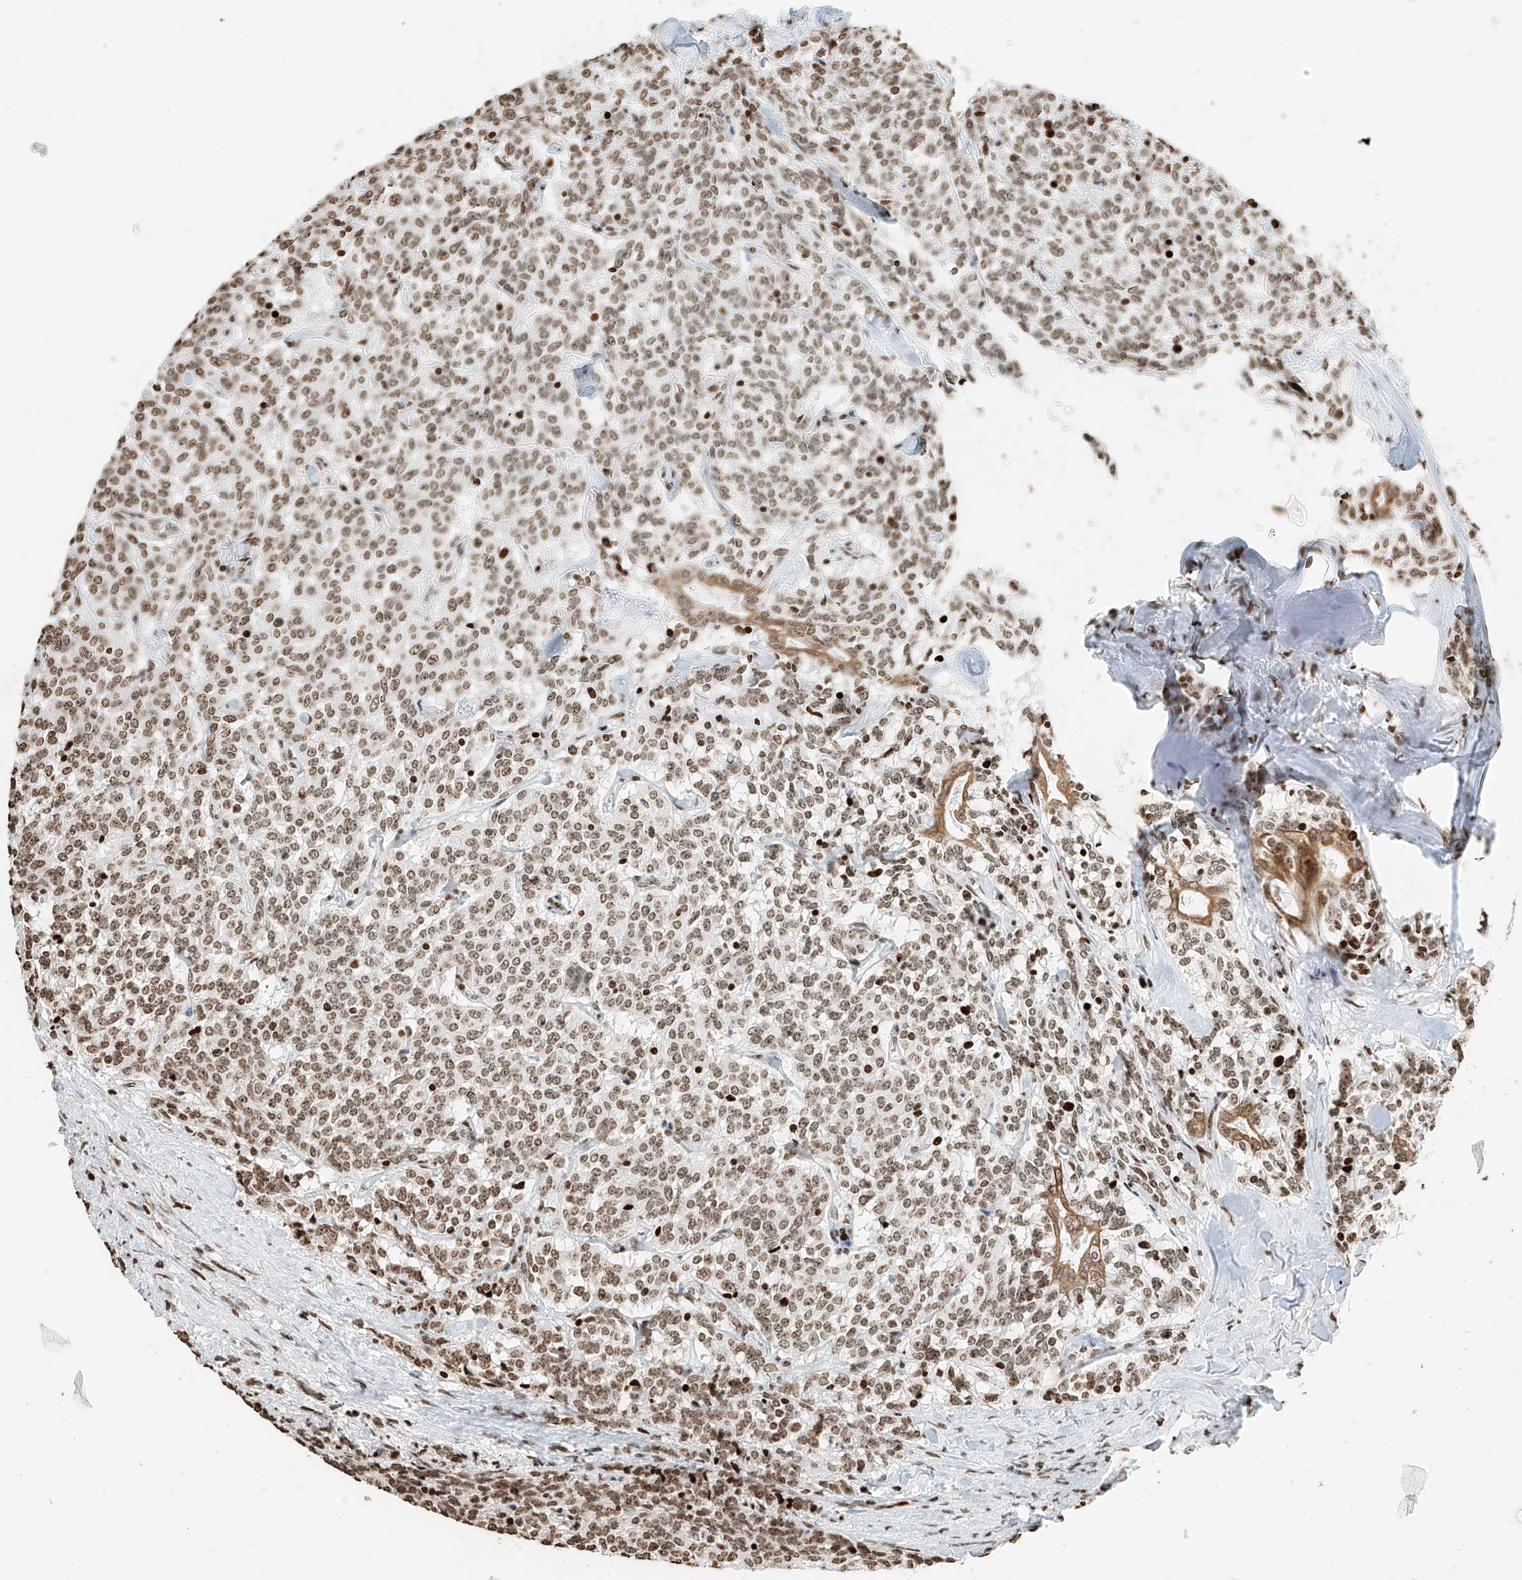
{"staining": {"intensity": "moderate", "quantity": ">75%", "location": "nuclear"}, "tissue": "carcinoid", "cell_type": "Tumor cells", "image_type": "cancer", "snomed": [{"axis": "morphology", "description": "Carcinoid, malignant, NOS"}, {"axis": "topography", "description": "Lung"}], "caption": "Immunohistochemistry (IHC) micrograph of neoplastic tissue: human carcinoid stained using immunohistochemistry (IHC) shows medium levels of moderate protein expression localized specifically in the nuclear of tumor cells, appearing as a nuclear brown color.", "gene": "C17orf58", "patient": {"sex": "female", "age": 46}}